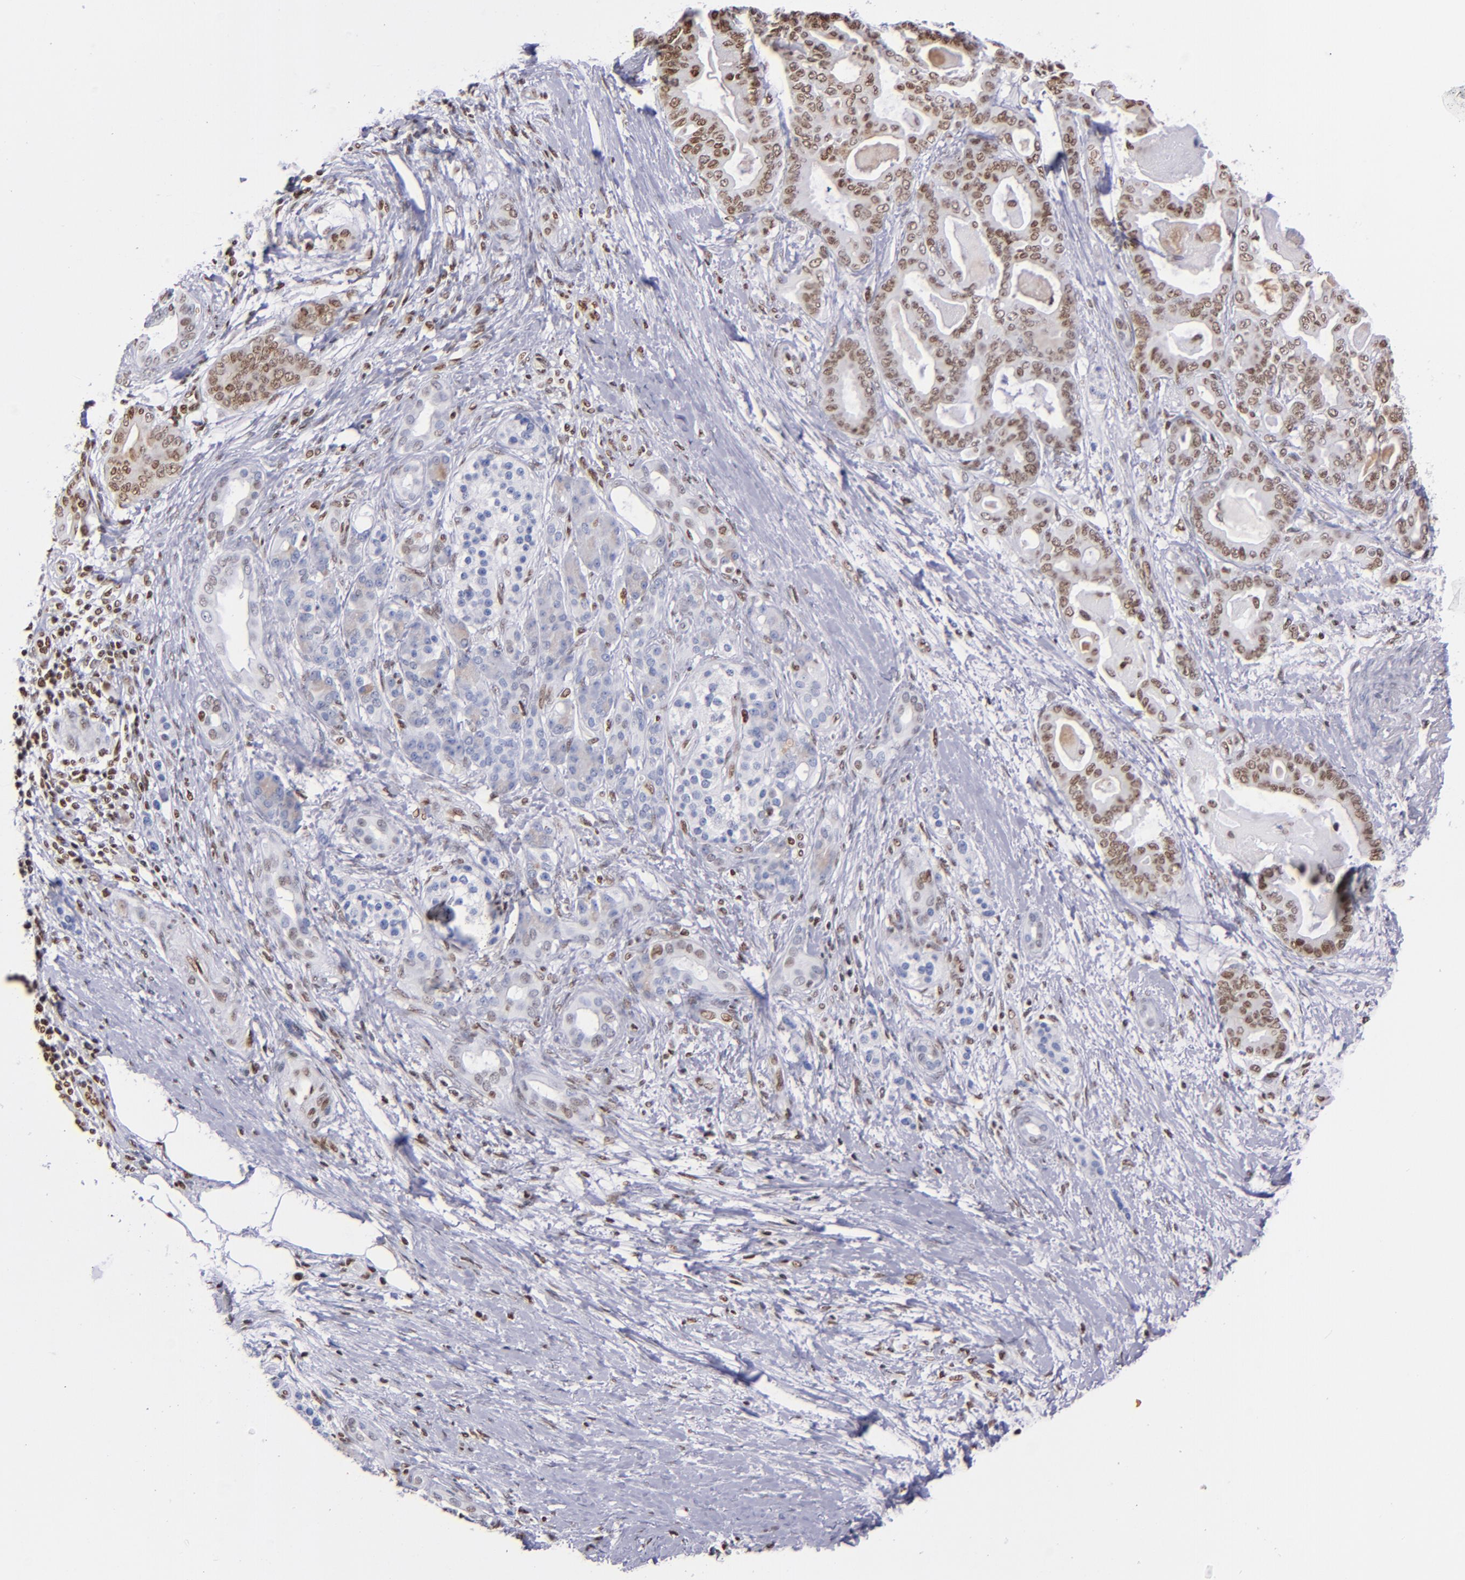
{"staining": {"intensity": "moderate", "quantity": ">75%", "location": "nuclear"}, "tissue": "pancreatic cancer", "cell_type": "Tumor cells", "image_type": "cancer", "snomed": [{"axis": "morphology", "description": "Adenocarcinoma, NOS"}, {"axis": "topography", "description": "Pancreas"}], "caption": "Brown immunohistochemical staining in human pancreatic cancer demonstrates moderate nuclear staining in approximately >75% of tumor cells.", "gene": "IFI16", "patient": {"sex": "male", "age": 63}}